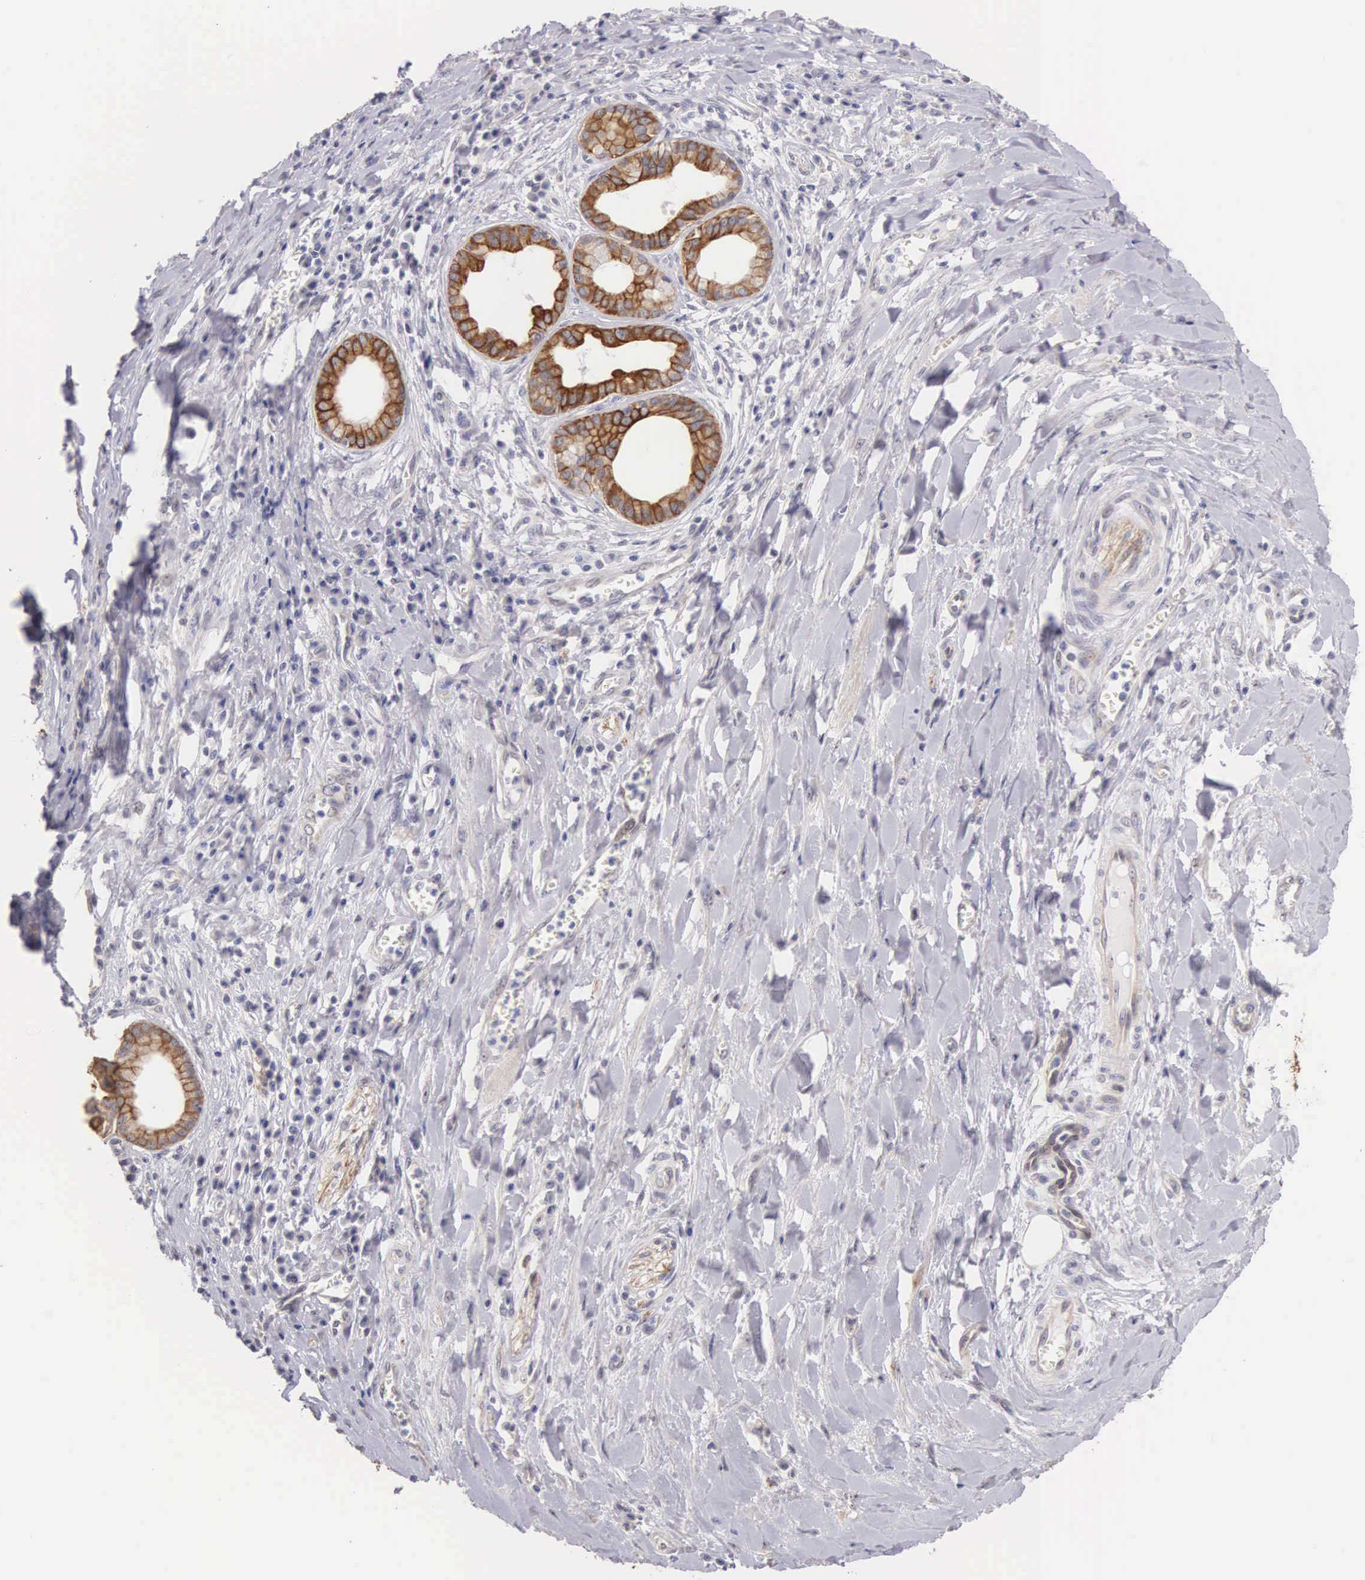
{"staining": {"intensity": "moderate", "quantity": ">75%", "location": "cytoplasmic/membranous"}, "tissue": "pancreatic cancer", "cell_type": "Tumor cells", "image_type": "cancer", "snomed": [{"axis": "morphology", "description": "Adenocarcinoma, NOS"}, {"axis": "topography", "description": "Pancreas"}], "caption": "Protein staining of pancreatic adenocarcinoma tissue exhibits moderate cytoplasmic/membranous expression in approximately >75% of tumor cells.", "gene": "PIR", "patient": {"sex": "male", "age": 69}}